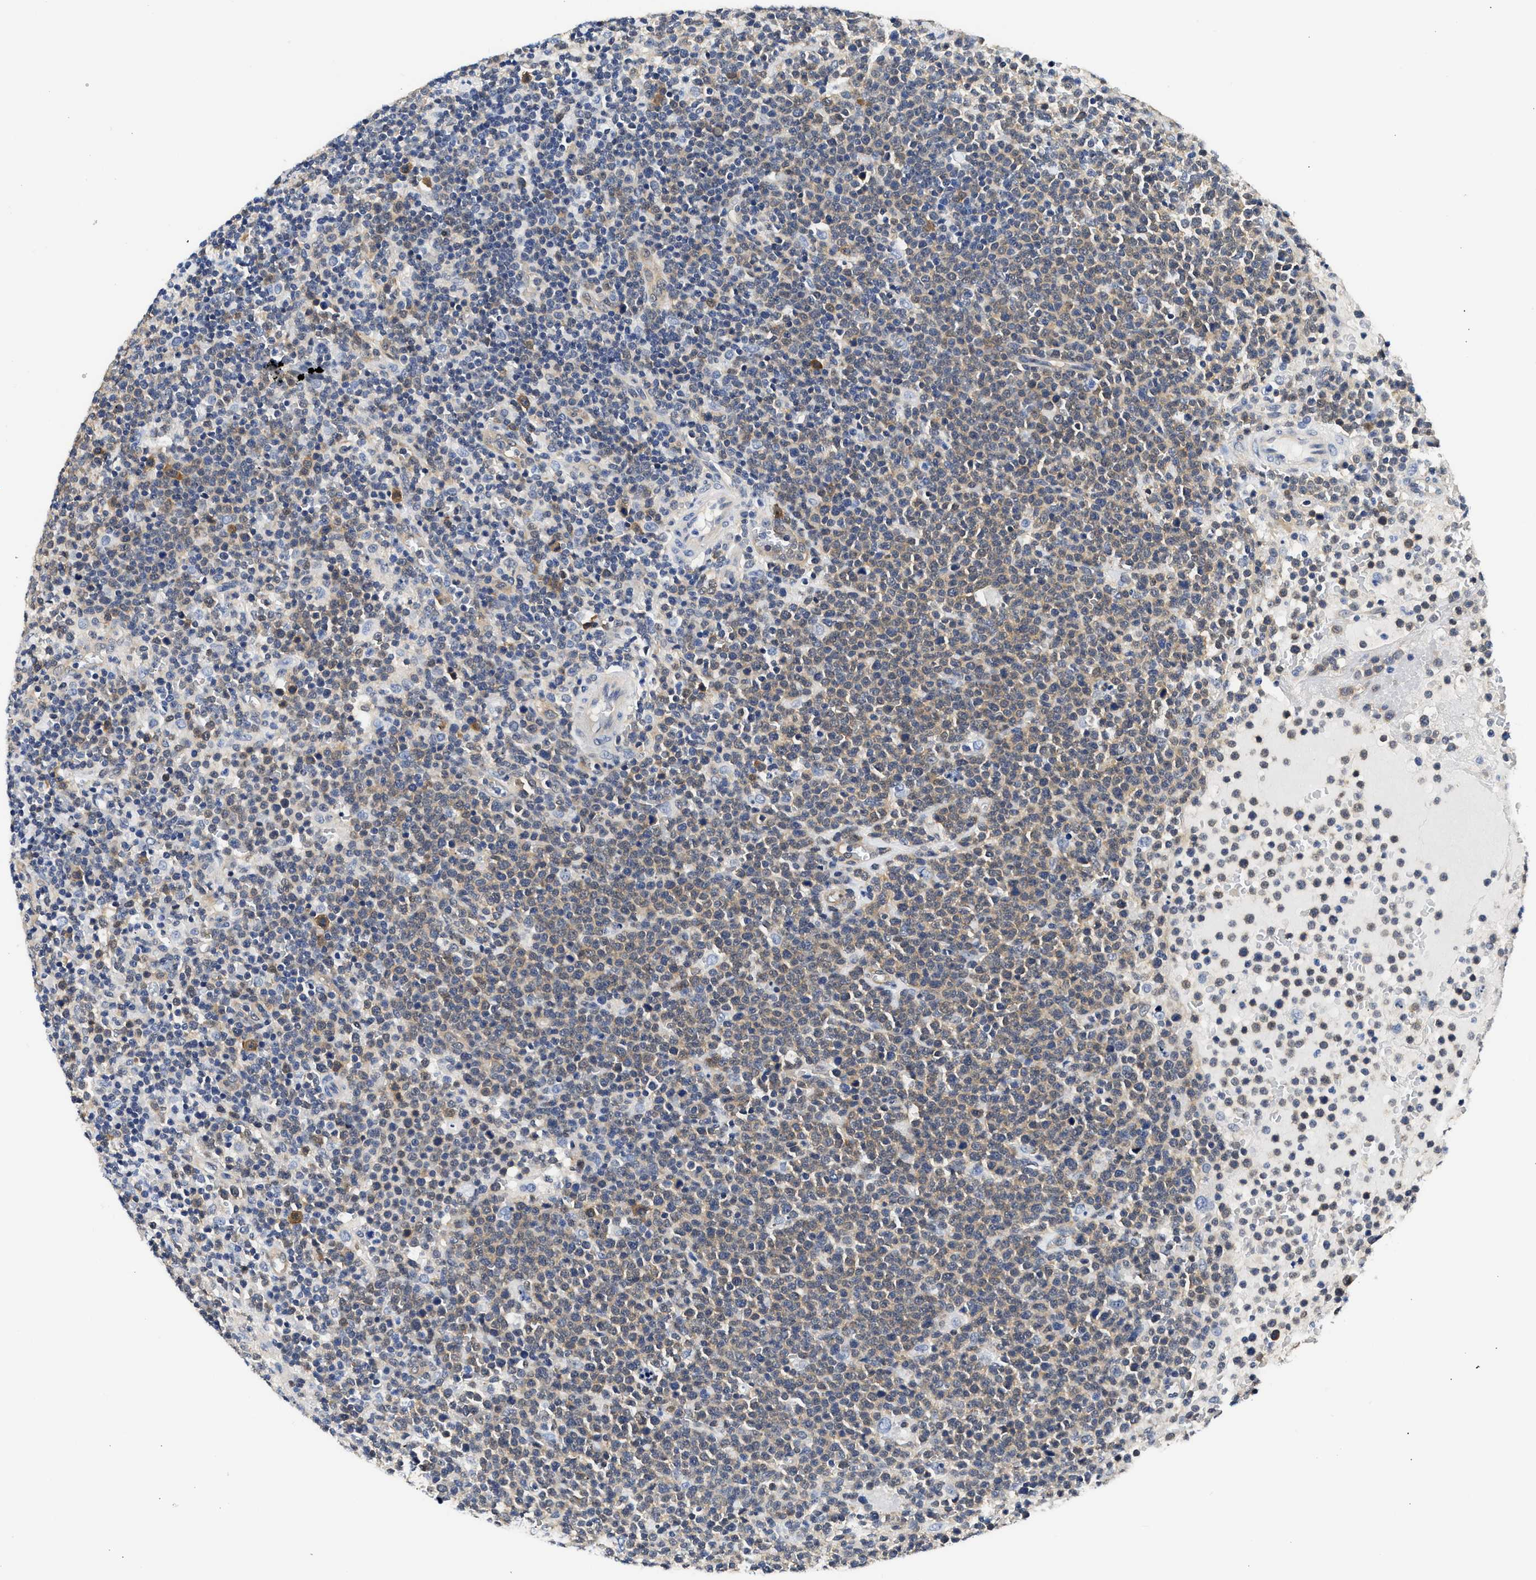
{"staining": {"intensity": "moderate", "quantity": "25%-75%", "location": "cytoplasmic/membranous"}, "tissue": "lymphoma", "cell_type": "Tumor cells", "image_type": "cancer", "snomed": [{"axis": "morphology", "description": "Malignant lymphoma, non-Hodgkin's type, High grade"}, {"axis": "topography", "description": "Lymph node"}], "caption": "A histopathology image of high-grade malignant lymphoma, non-Hodgkin's type stained for a protein exhibits moderate cytoplasmic/membranous brown staining in tumor cells.", "gene": "XPO5", "patient": {"sex": "male", "age": 61}}